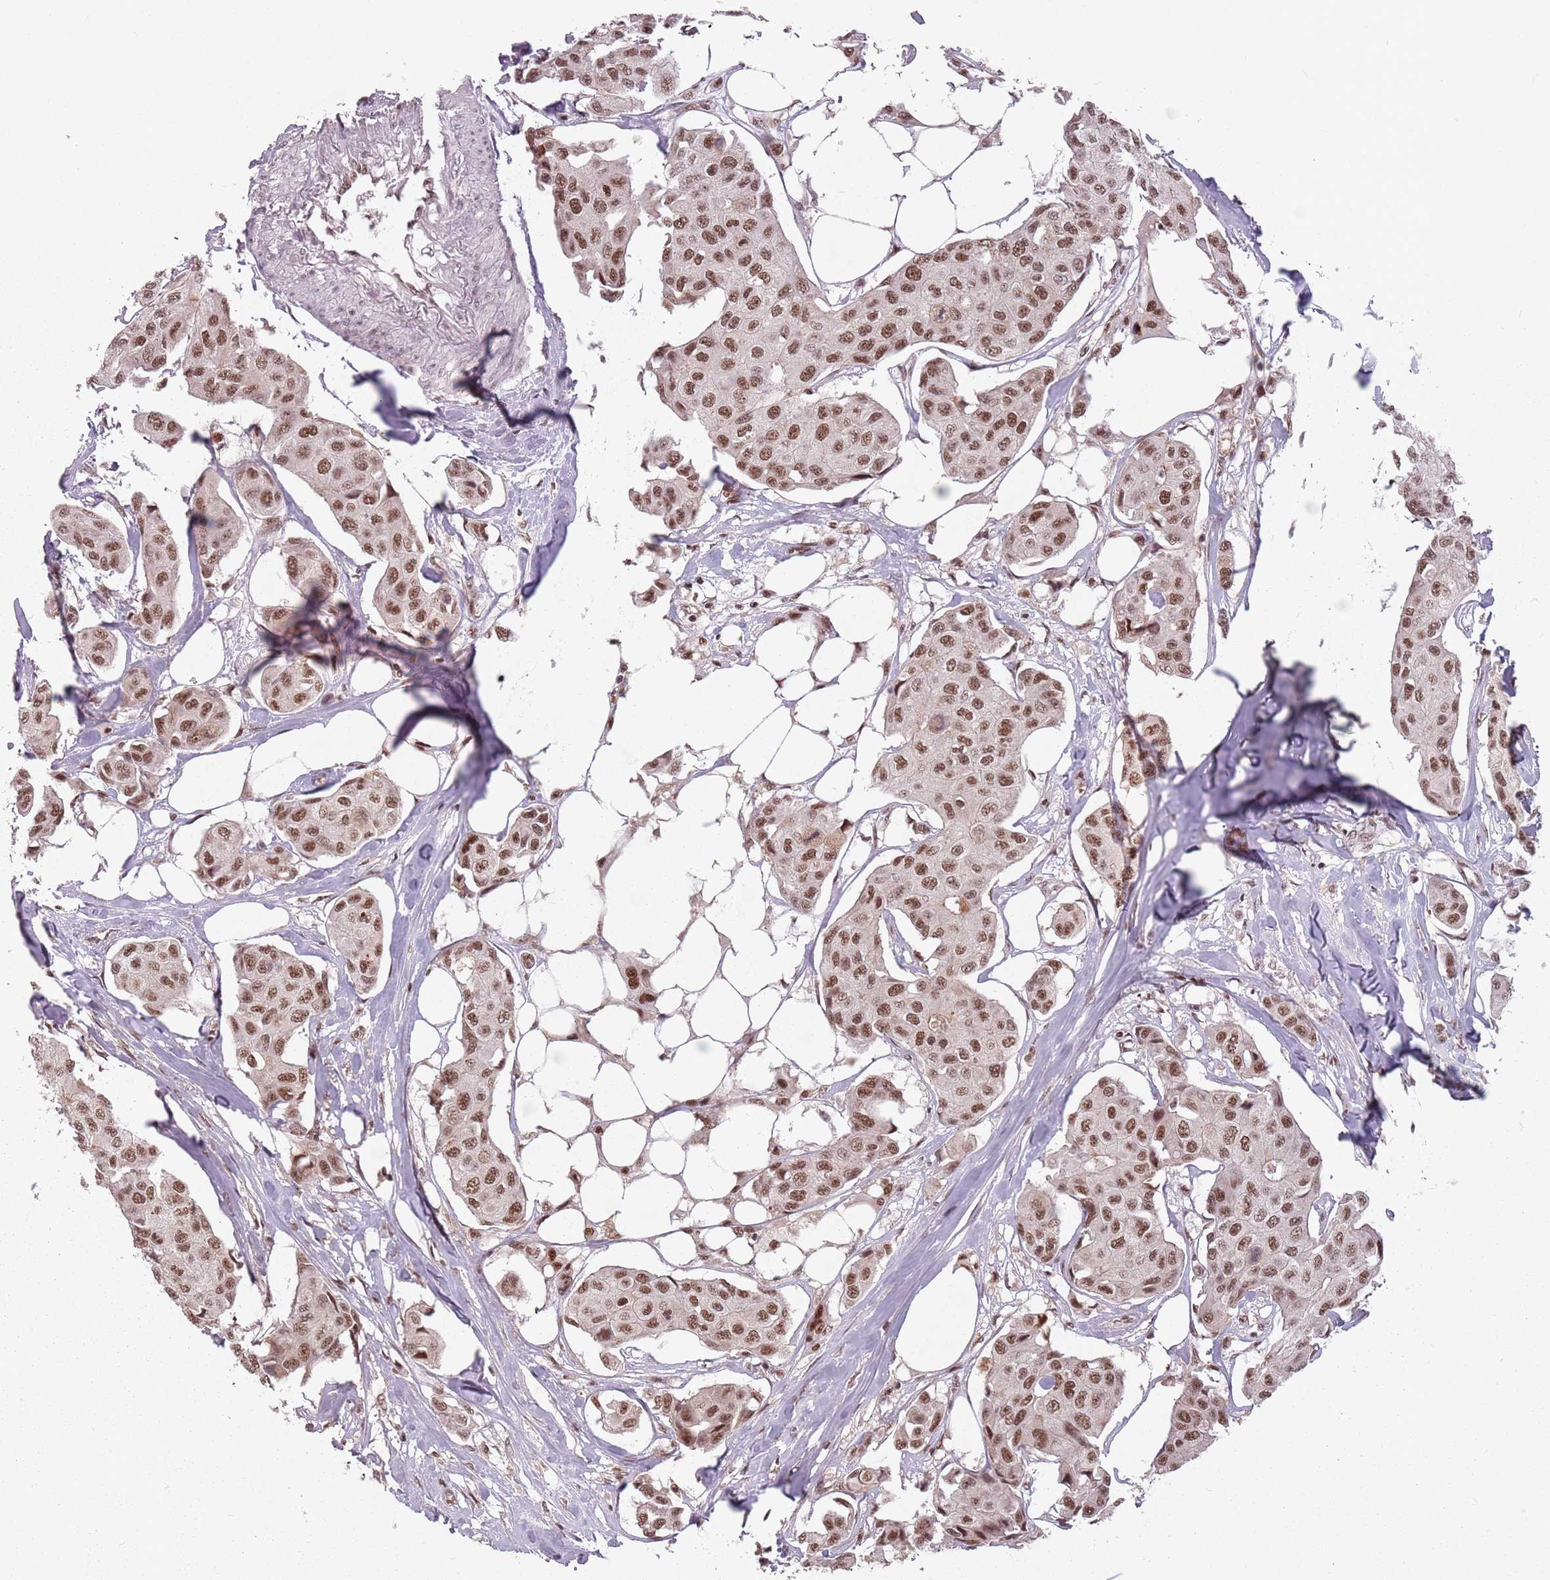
{"staining": {"intensity": "moderate", "quantity": ">75%", "location": "nuclear"}, "tissue": "breast cancer", "cell_type": "Tumor cells", "image_type": "cancer", "snomed": [{"axis": "morphology", "description": "Duct carcinoma"}, {"axis": "topography", "description": "Breast"}, {"axis": "topography", "description": "Lymph node"}], "caption": "Protein expression analysis of intraductal carcinoma (breast) demonstrates moderate nuclear positivity in about >75% of tumor cells.", "gene": "NCBP1", "patient": {"sex": "female", "age": 80}}